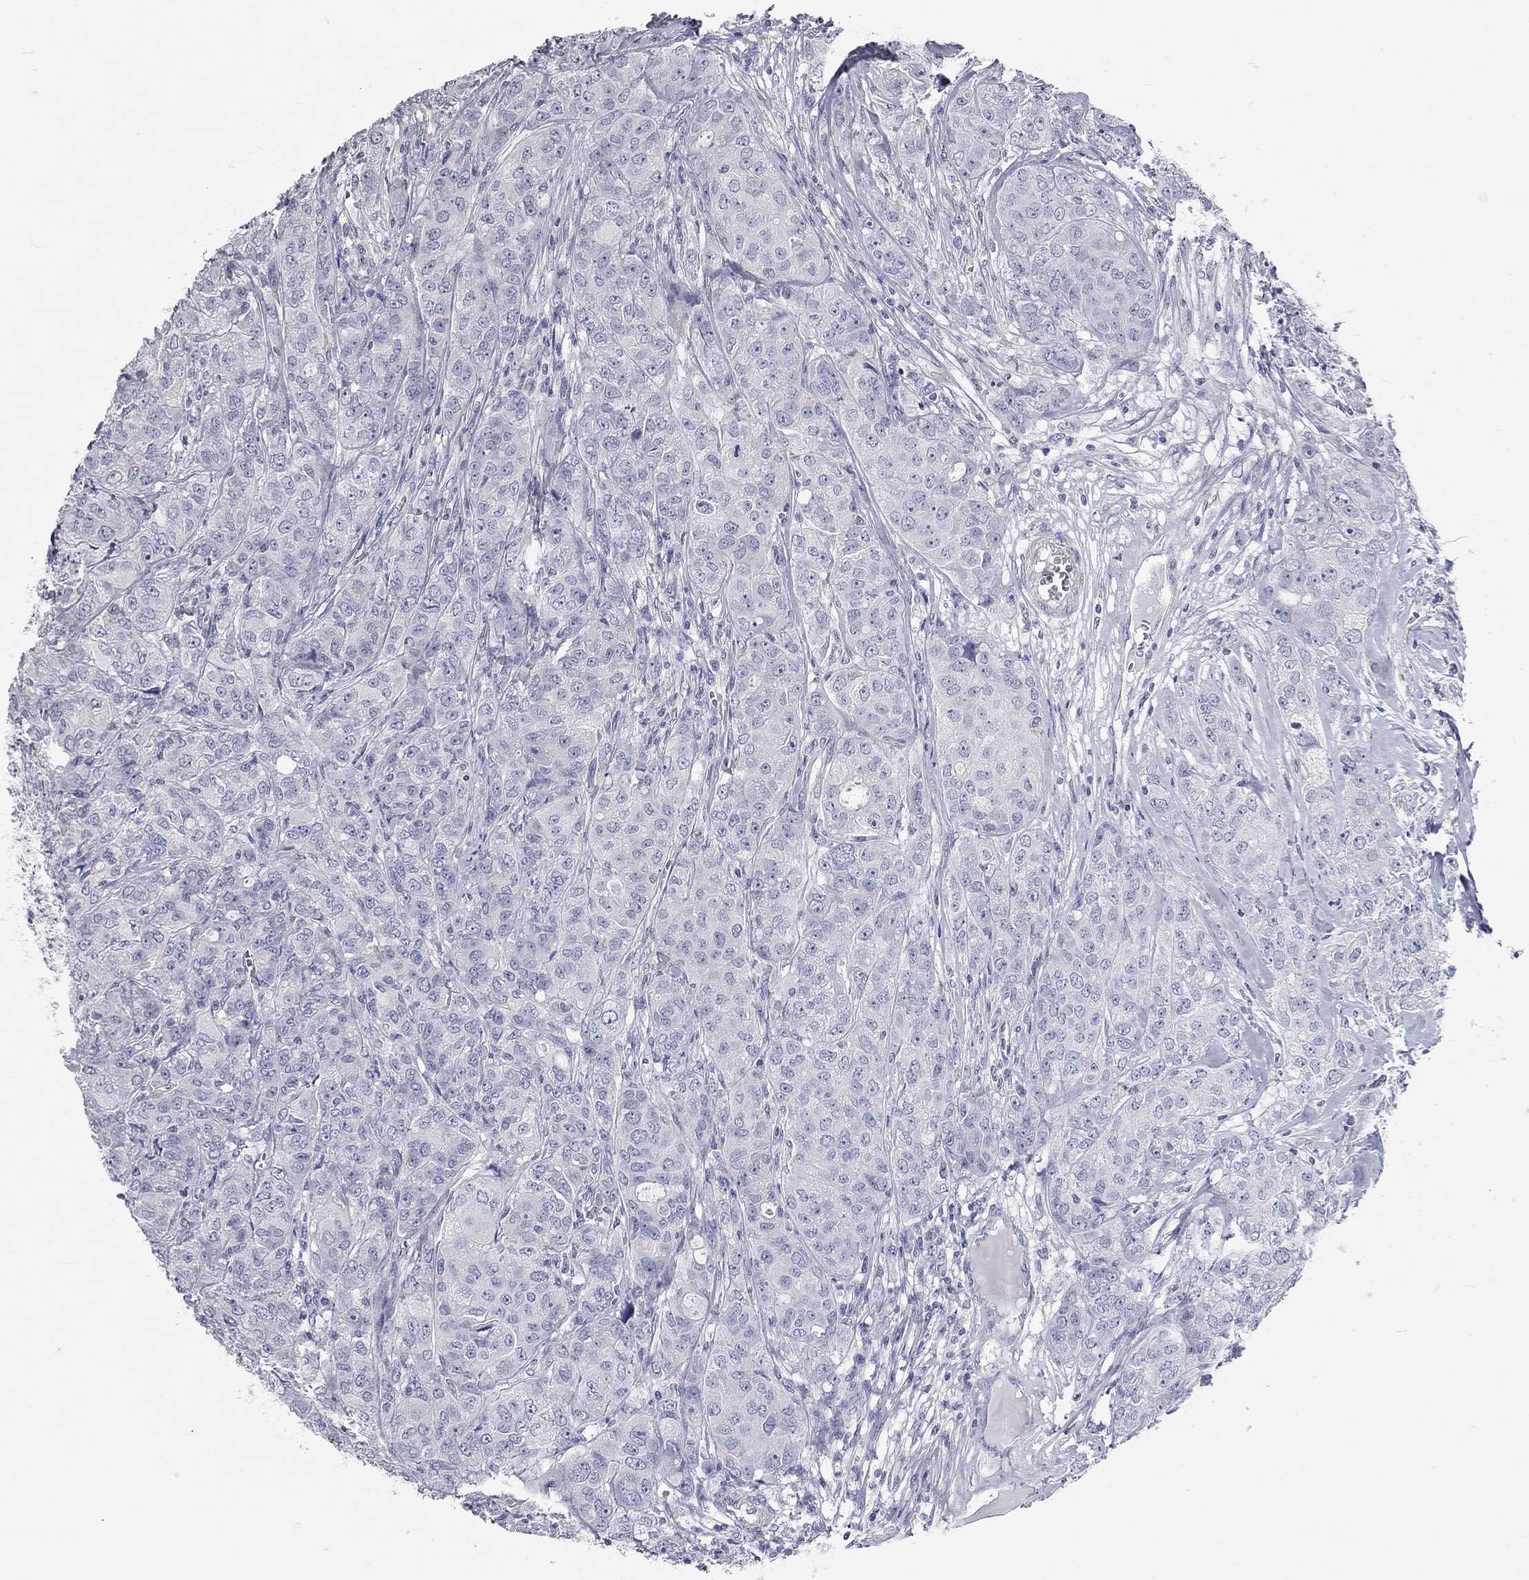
{"staining": {"intensity": "negative", "quantity": "none", "location": "none"}, "tissue": "breast cancer", "cell_type": "Tumor cells", "image_type": "cancer", "snomed": [{"axis": "morphology", "description": "Duct carcinoma"}, {"axis": "topography", "description": "Breast"}], "caption": "The photomicrograph shows no staining of tumor cells in breast cancer (intraductal carcinoma). The staining was performed using DAB to visualize the protein expression in brown, while the nuclei were stained in blue with hematoxylin (Magnification: 20x).", "gene": "C10orf90", "patient": {"sex": "female", "age": 43}}